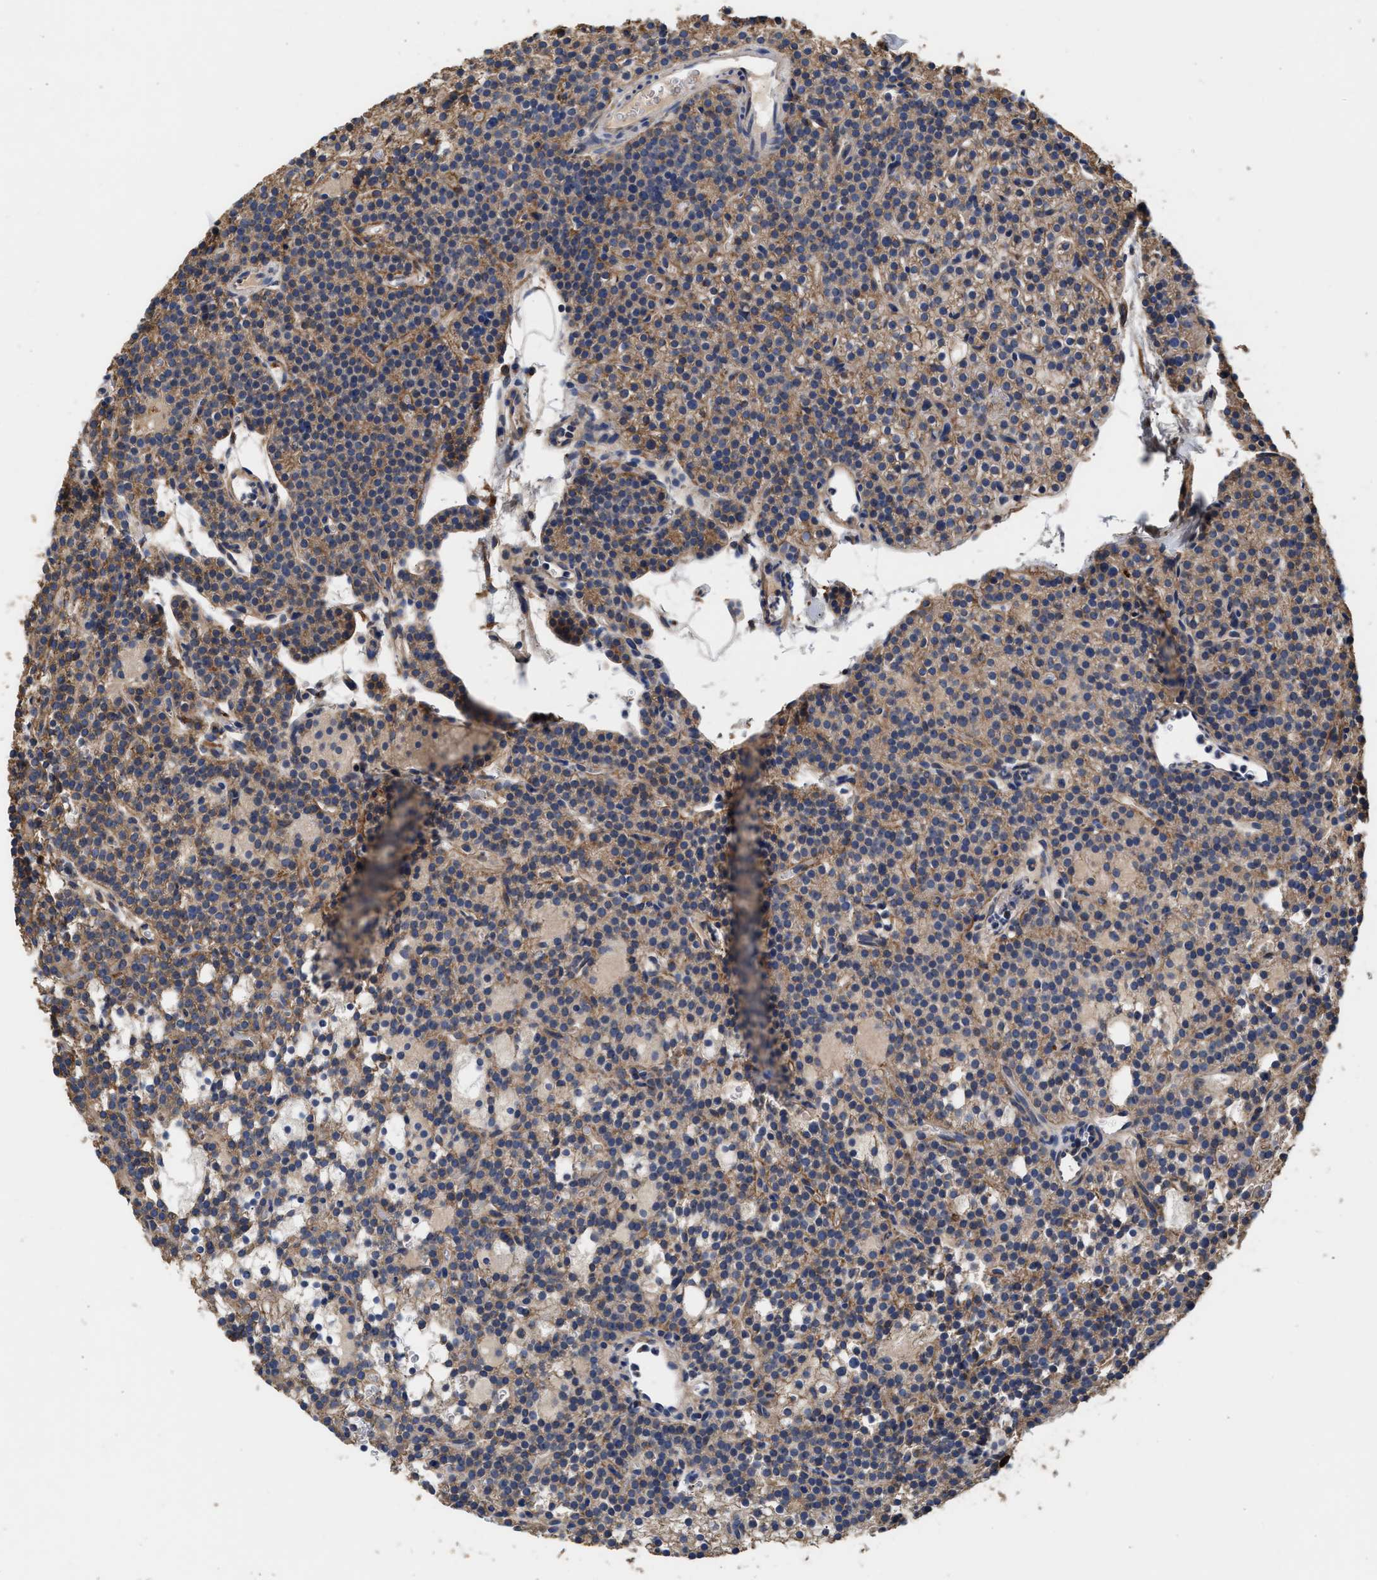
{"staining": {"intensity": "weak", "quantity": "25%-75%", "location": "cytoplasmic/membranous"}, "tissue": "parathyroid gland", "cell_type": "Glandular cells", "image_type": "normal", "snomed": [{"axis": "morphology", "description": "Normal tissue, NOS"}, {"axis": "morphology", "description": "Adenoma, NOS"}, {"axis": "topography", "description": "Parathyroid gland"}], "caption": "Protein staining exhibits weak cytoplasmic/membranous staining in approximately 25%-75% of glandular cells in normal parathyroid gland.", "gene": "KLB", "patient": {"sex": "female", "age": 74}}